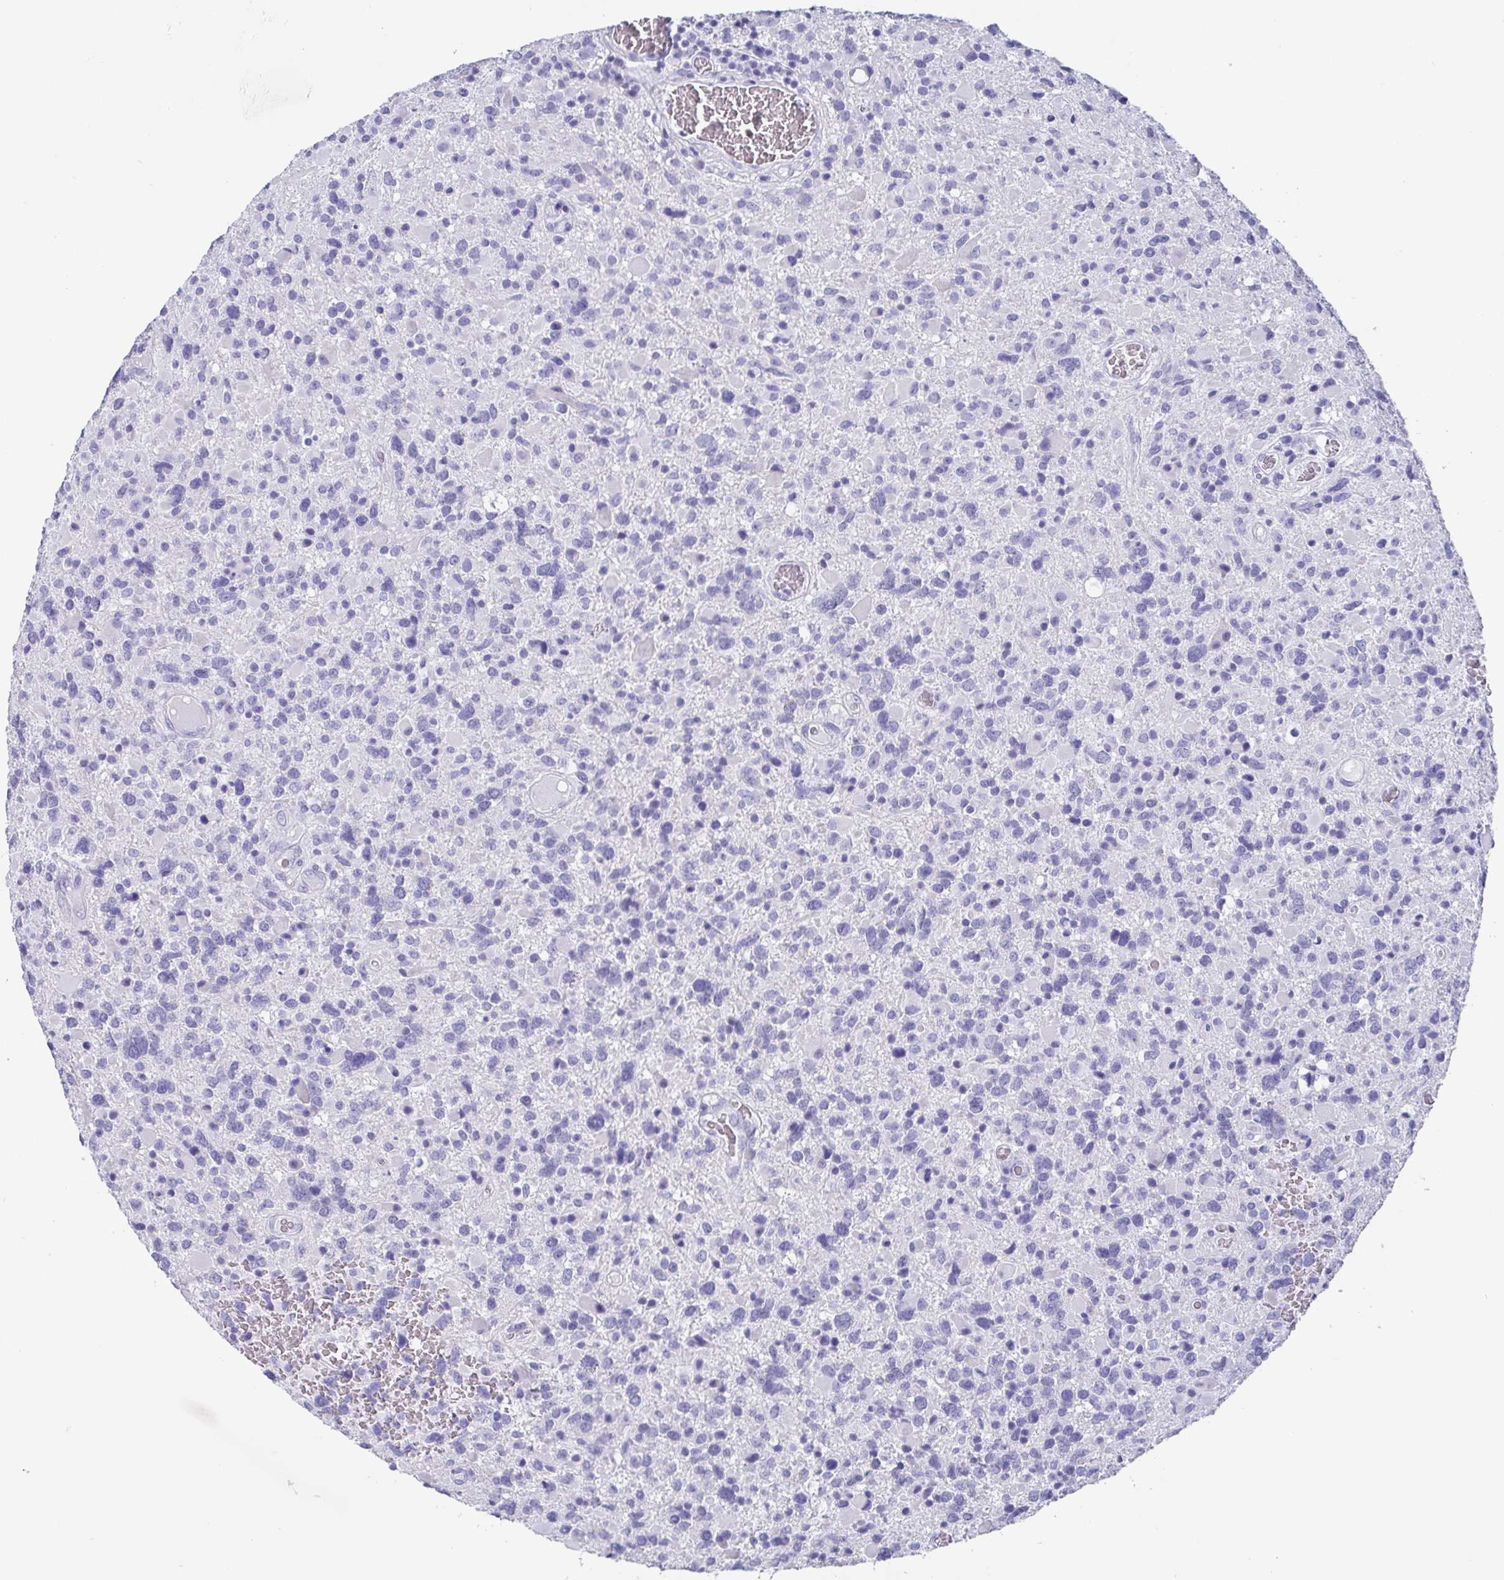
{"staining": {"intensity": "negative", "quantity": "none", "location": "none"}, "tissue": "glioma", "cell_type": "Tumor cells", "image_type": "cancer", "snomed": [{"axis": "morphology", "description": "Glioma, malignant, High grade"}, {"axis": "topography", "description": "Brain"}], "caption": "IHC histopathology image of neoplastic tissue: human glioma stained with DAB displays no significant protein staining in tumor cells.", "gene": "SCGN", "patient": {"sex": "female", "age": 40}}